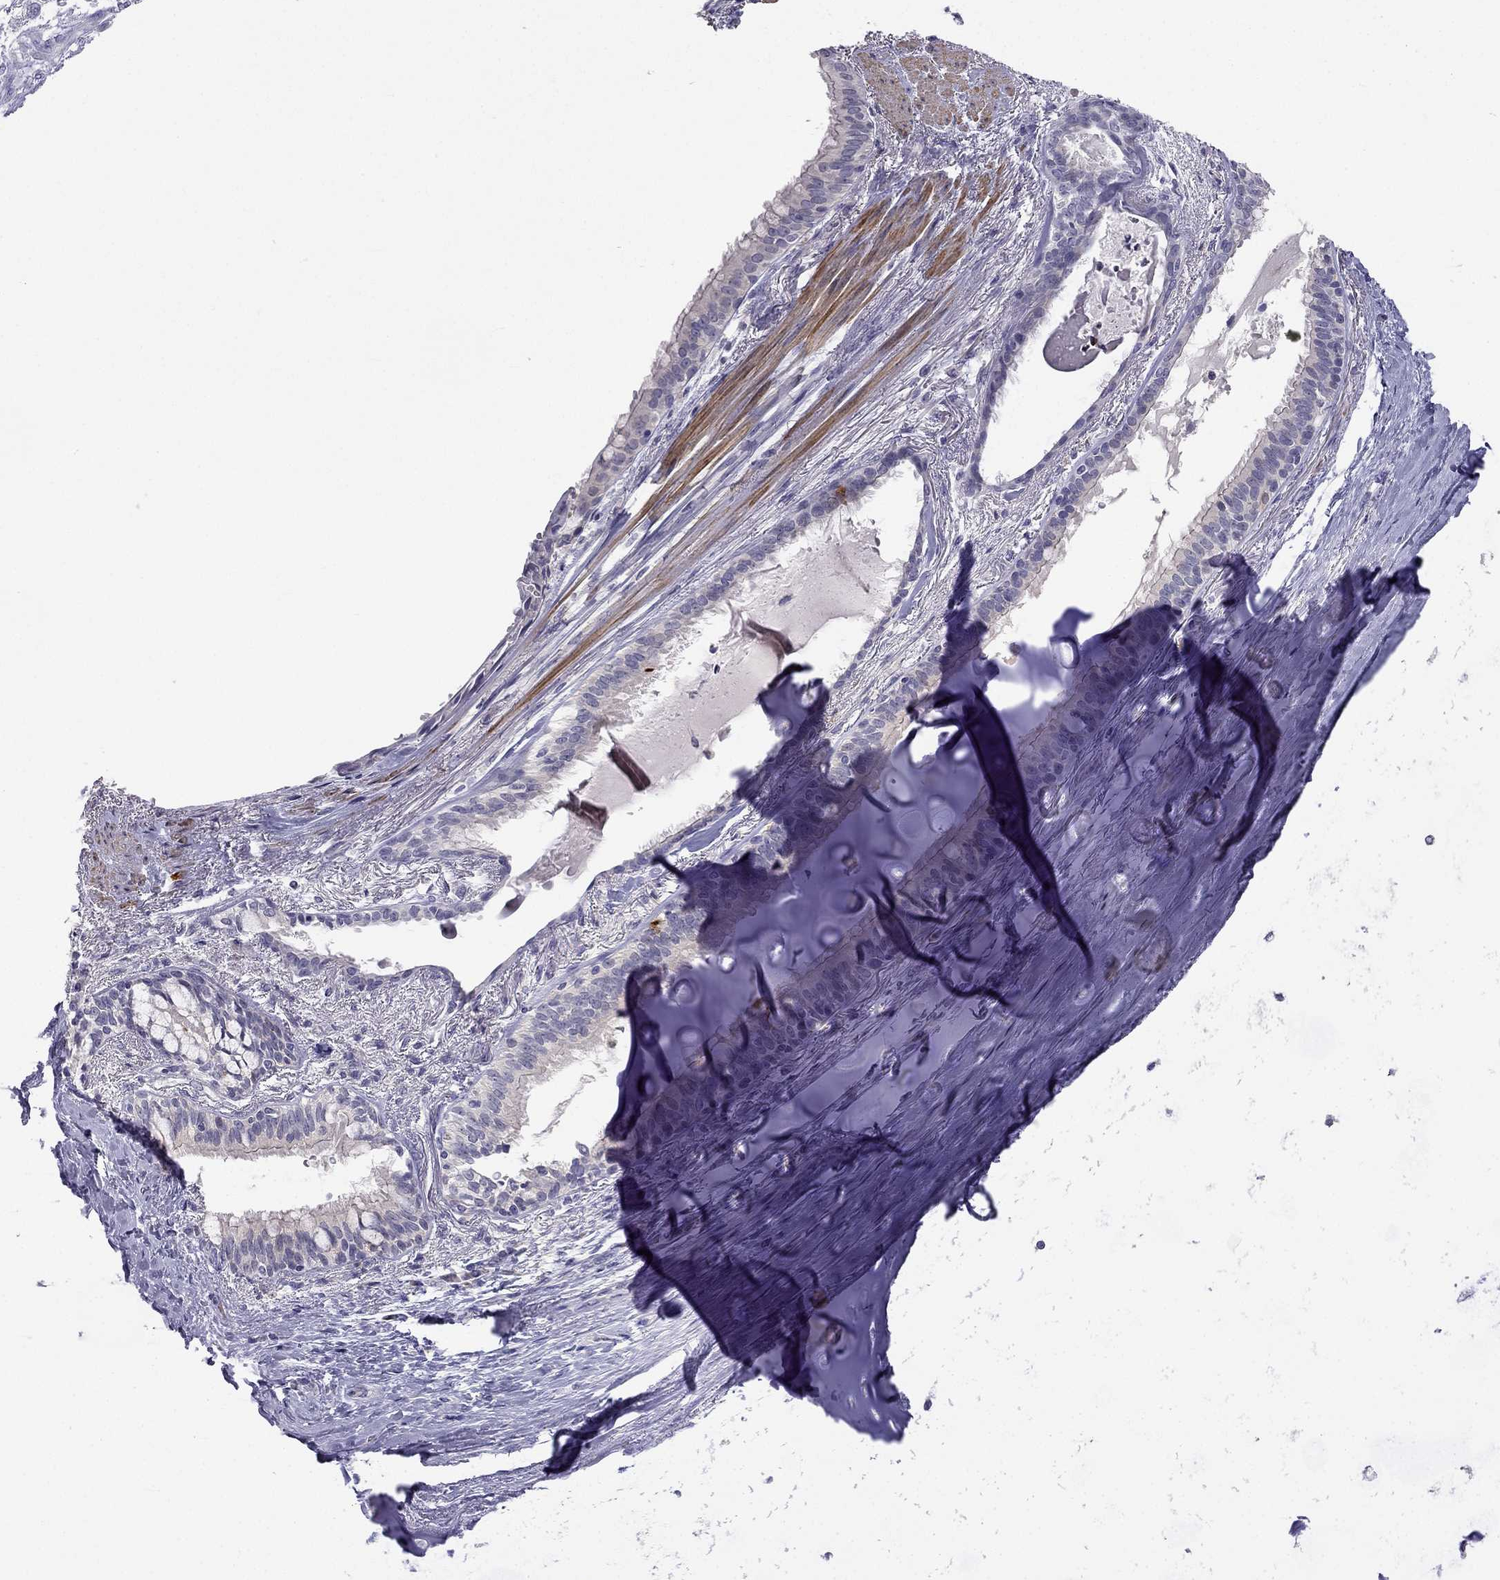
{"staining": {"intensity": "negative", "quantity": "none", "location": "none"}, "tissue": "bronchus", "cell_type": "Respiratory epithelial cells", "image_type": "normal", "snomed": [{"axis": "morphology", "description": "Normal tissue, NOS"}, {"axis": "morphology", "description": "Squamous cell carcinoma, NOS"}, {"axis": "topography", "description": "Bronchus"}, {"axis": "topography", "description": "Lung"}], "caption": "A photomicrograph of bronchus stained for a protein displays no brown staining in respiratory epithelial cells. The staining was performed using DAB to visualize the protein expression in brown, while the nuclei were stained in blue with hematoxylin (Magnification: 20x).", "gene": "C16orf89", "patient": {"sex": "male", "age": 69}}